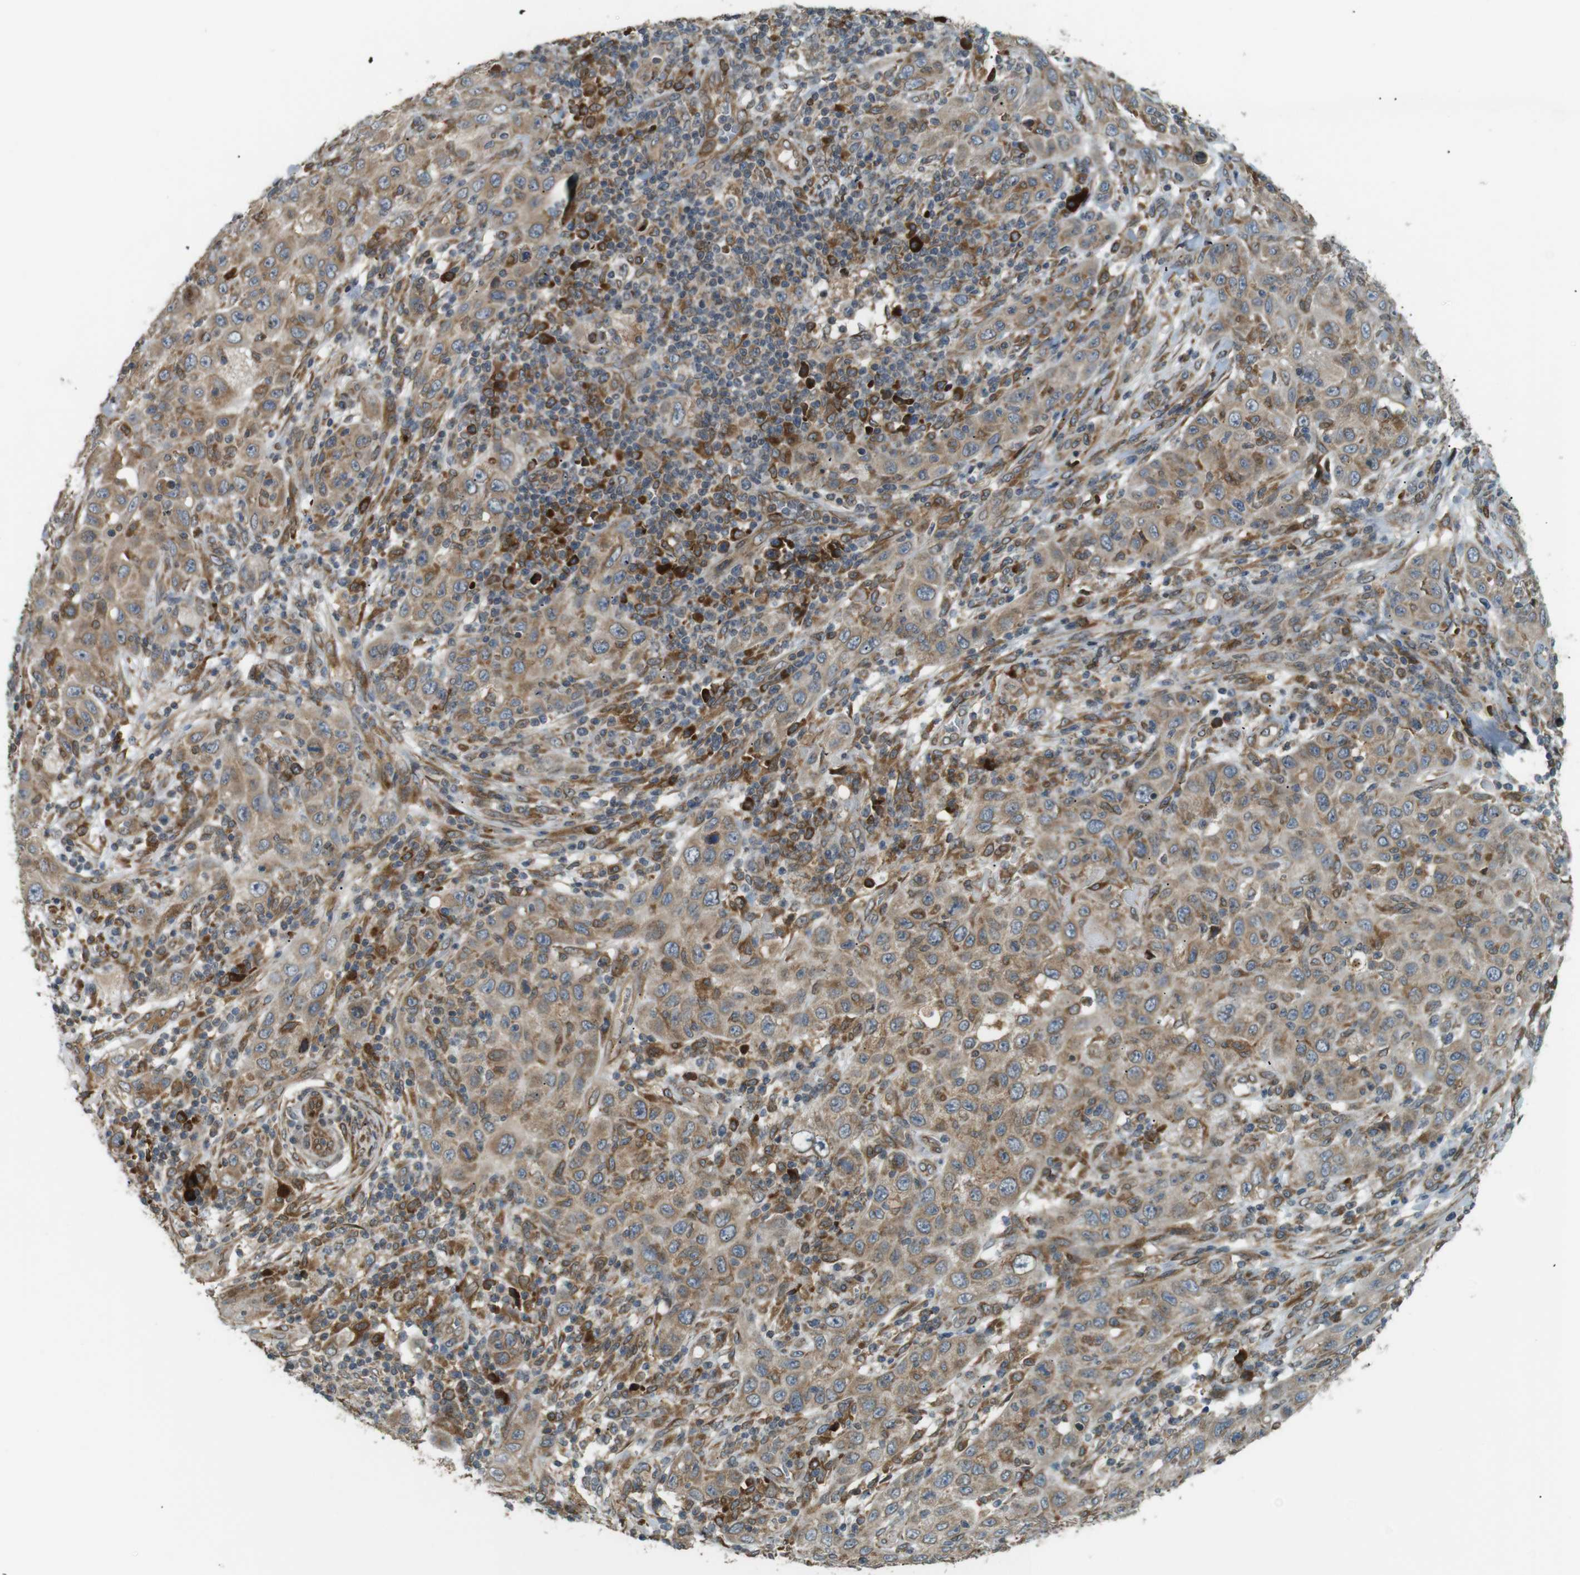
{"staining": {"intensity": "moderate", "quantity": "25%-75%", "location": "cytoplasmic/membranous"}, "tissue": "skin cancer", "cell_type": "Tumor cells", "image_type": "cancer", "snomed": [{"axis": "morphology", "description": "Squamous cell carcinoma, NOS"}, {"axis": "topography", "description": "Skin"}], "caption": "Skin cancer stained with IHC exhibits moderate cytoplasmic/membranous expression in approximately 25%-75% of tumor cells. Immunohistochemistry stains the protein of interest in brown and the nuclei are stained blue.", "gene": "TMED4", "patient": {"sex": "female", "age": 88}}